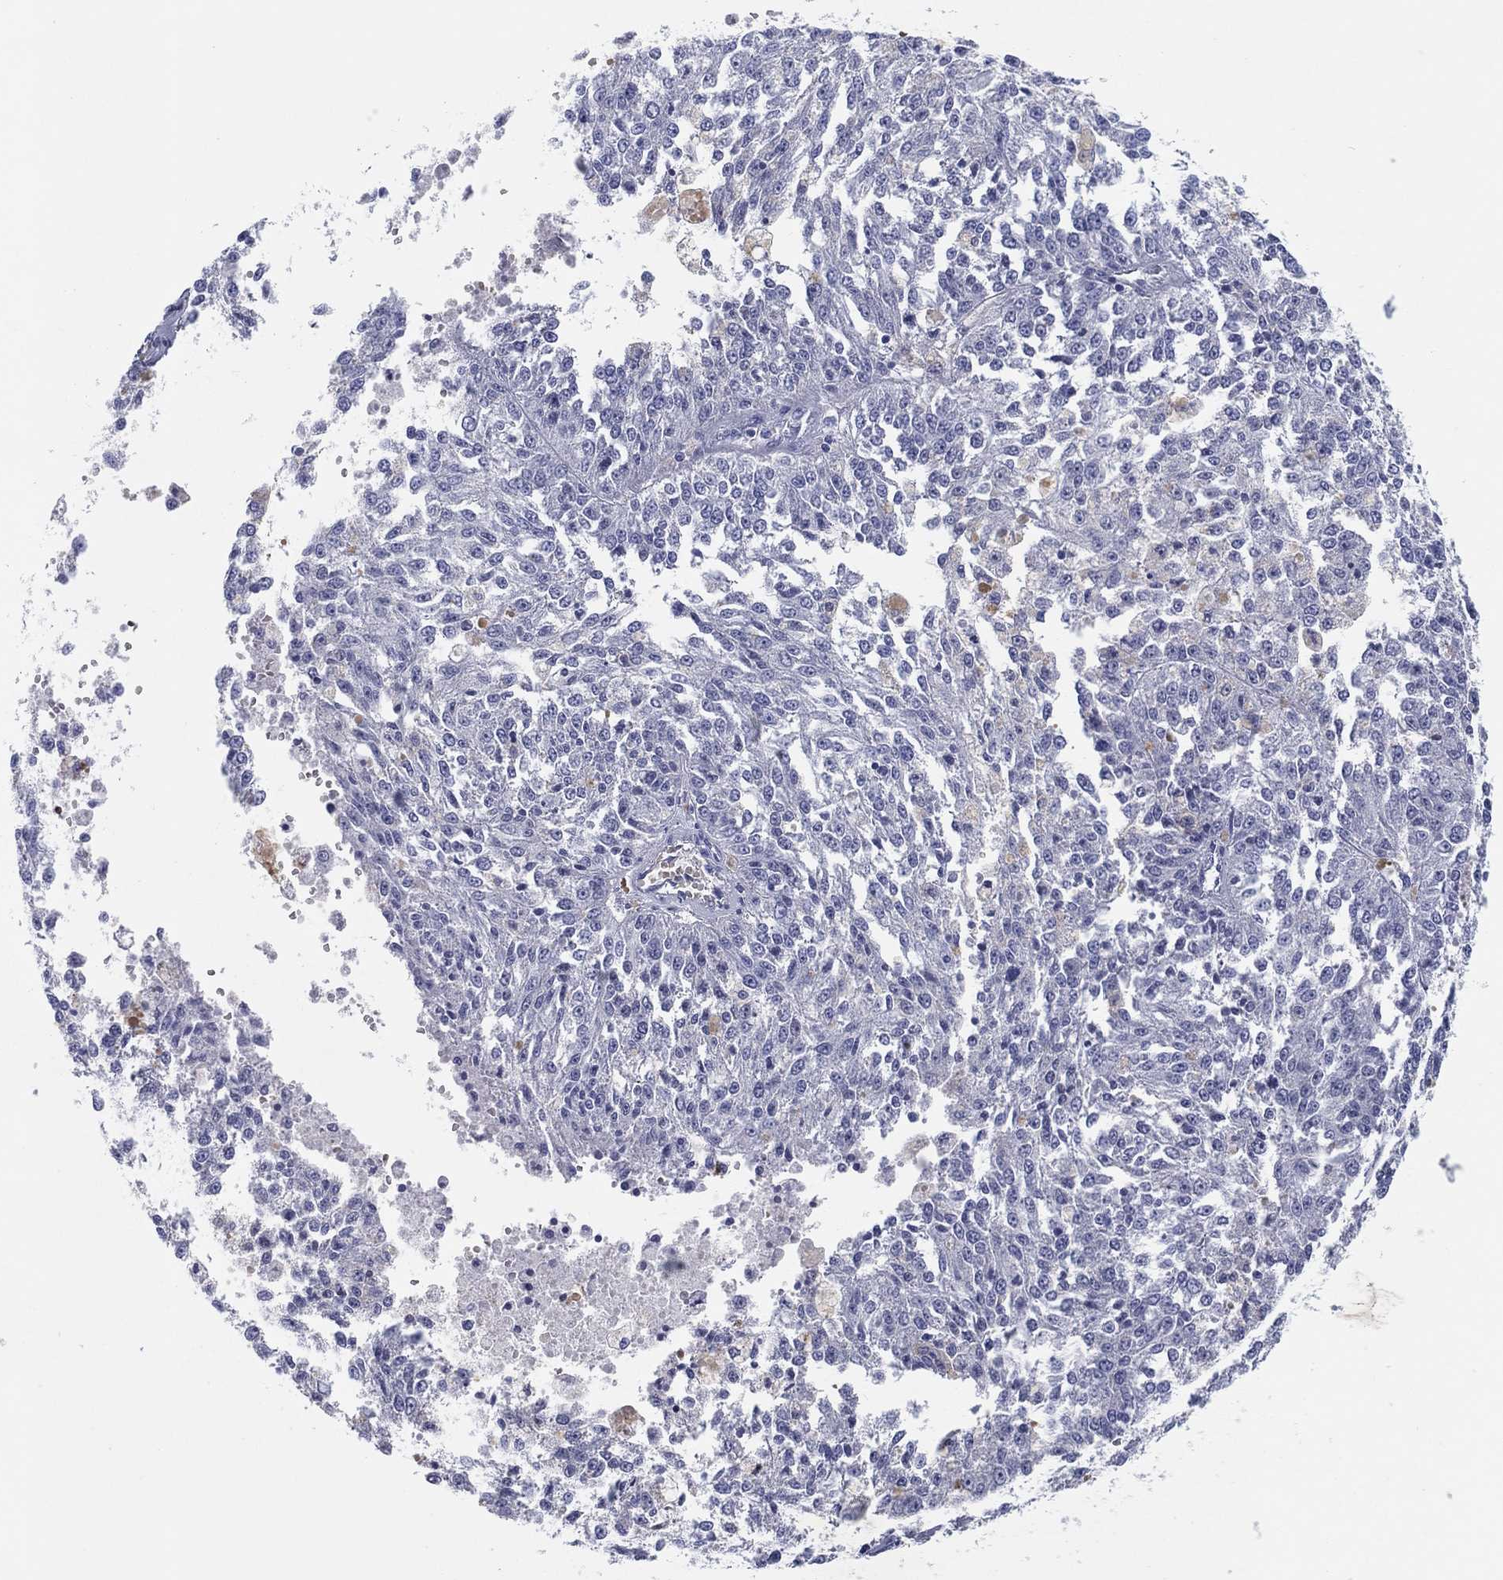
{"staining": {"intensity": "negative", "quantity": "none", "location": "none"}, "tissue": "melanoma", "cell_type": "Tumor cells", "image_type": "cancer", "snomed": [{"axis": "morphology", "description": "Malignant melanoma, Metastatic site"}, {"axis": "topography", "description": "Lymph node"}], "caption": "A high-resolution photomicrograph shows IHC staining of melanoma, which shows no significant expression in tumor cells. Nuclei are stained in blue.", "gene": "HEATR4", "patient": {"sex": "female", "age": 64}}